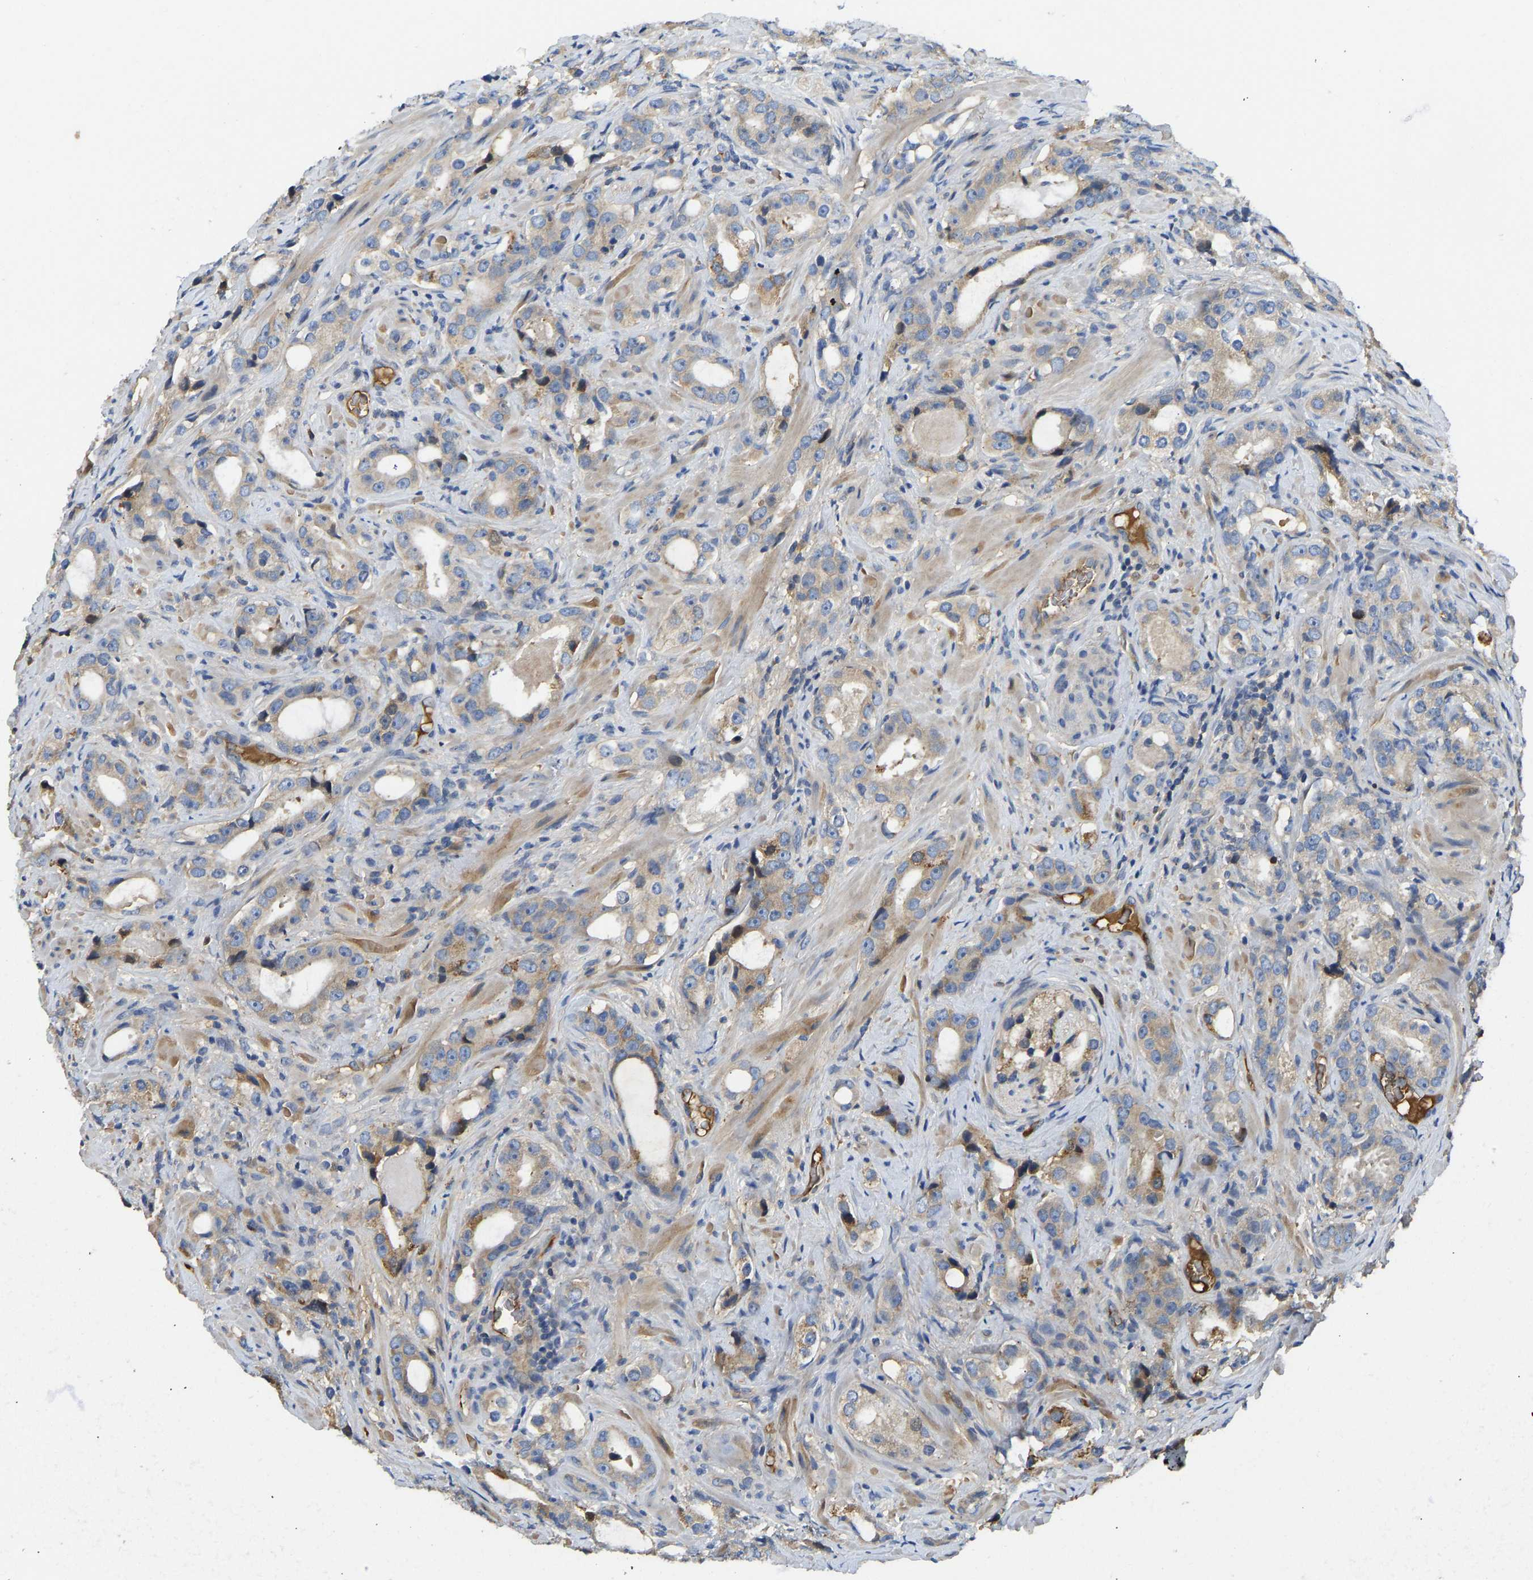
{"staining": {"intensity": "weak", "quantity": ">75%", "location": "cytoplasmic/membranous"}, "tissue": "prostate cancer", "cell_type": "Tumor cells", "image_type": "cancer", "snomed": [{"axis": "morphology", "description": "Adenocarcinoma, High grade"}, {"axis": "topography", "description": "Prostate"}], "caption": "An immunohistochemistry micrograph of neoplastic tissue is shown. Protein staining in brown shows weak cytoplasmic/membranous positivity in adenocarcinoma (high-grade) (prostate) within tumor cells.", "gene": "VCPKMT", "patient": {"sex": "male", "age": 63}}